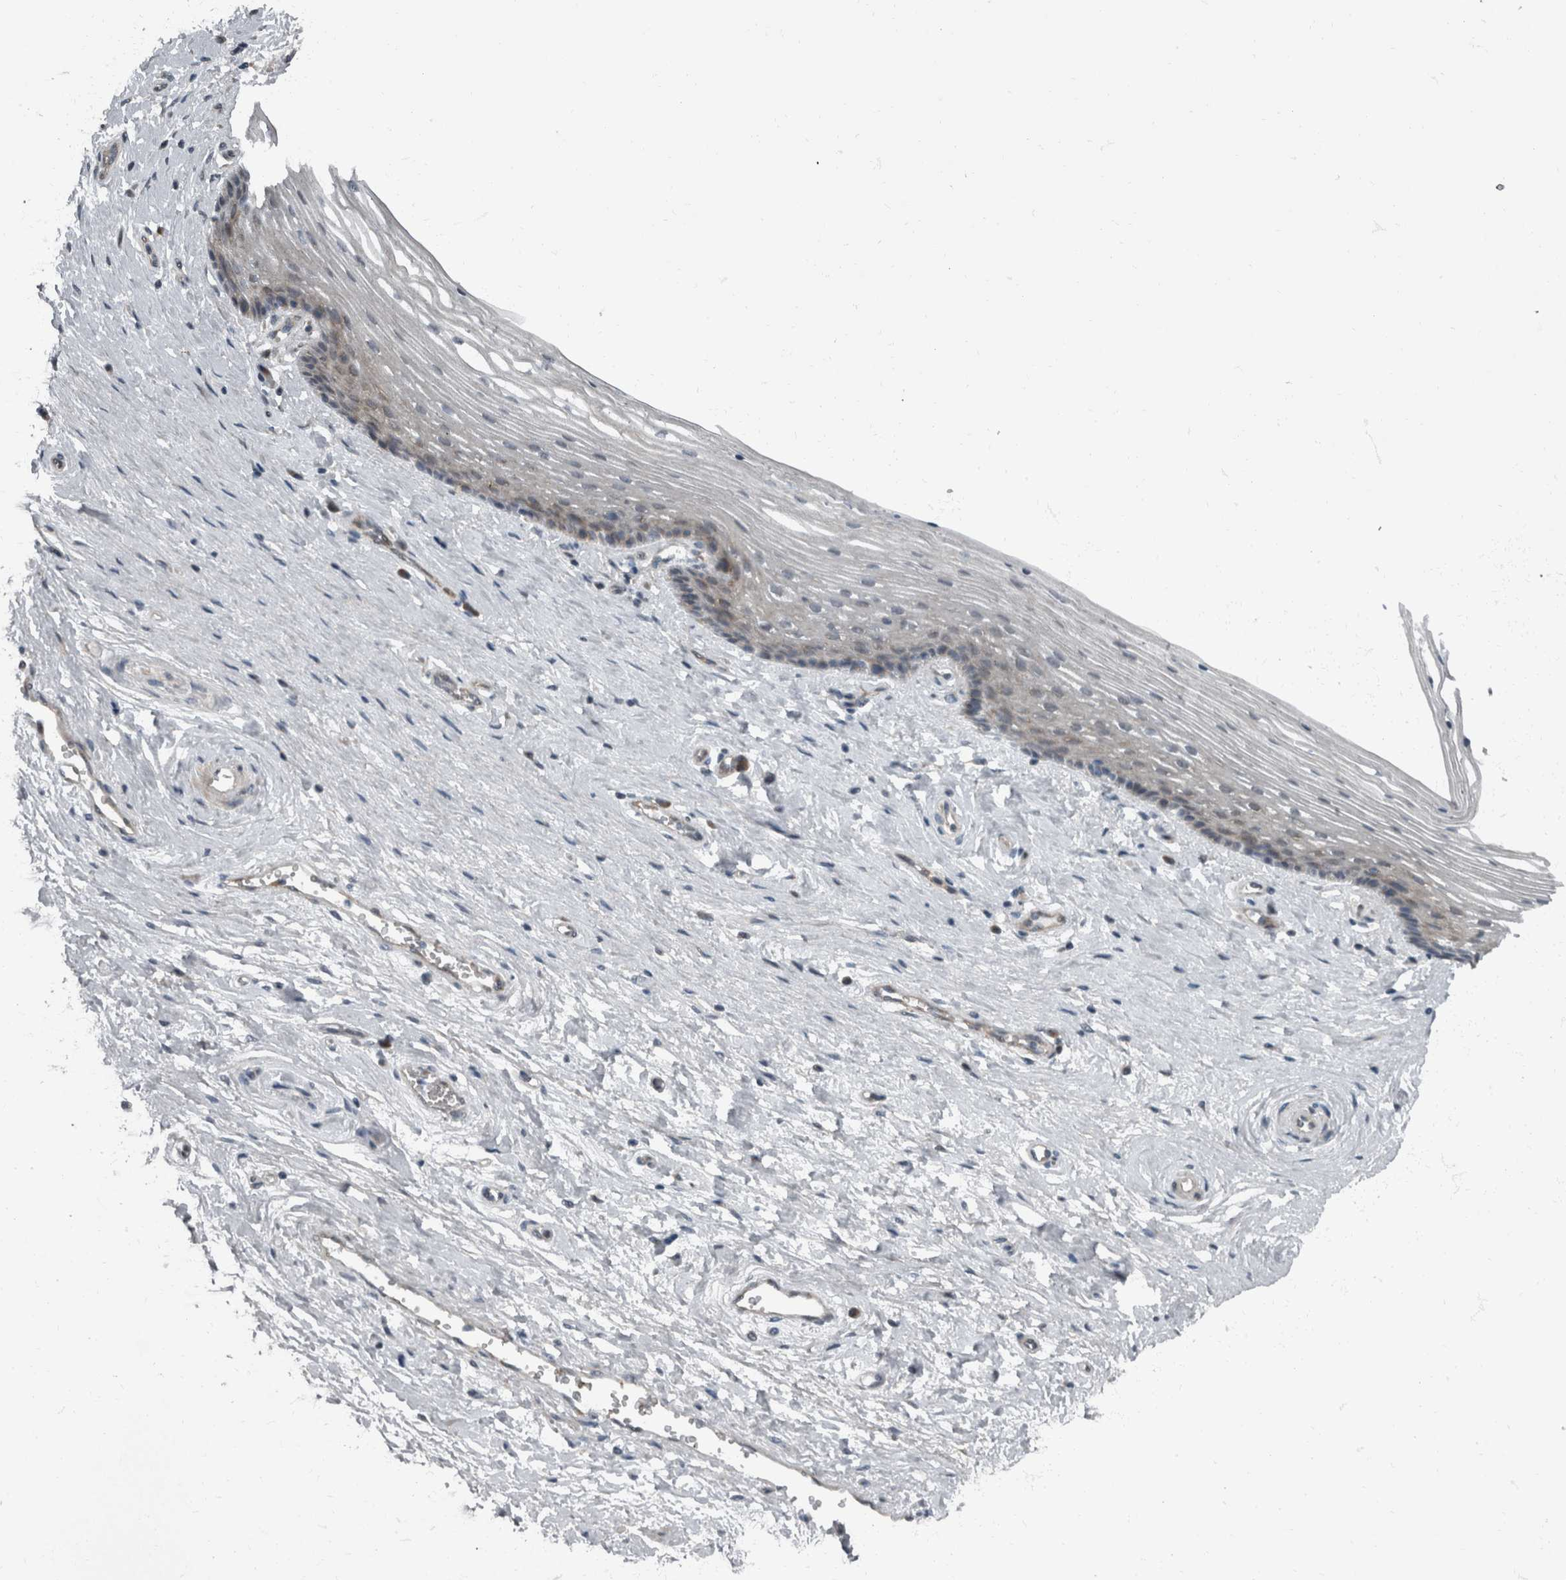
{"staining": {"intensity": "weak", "quantity": "<25%", "location": "cytoplasmic/membranous"}, "tissue": "vagina", "cell_type": "Squamous epithelial cells", "image_type": "normal", "snomed": [{"axis": "morphology", "description": "Normal tissue, NOS"}, {"axis": "topography", "description": "Vagina"}], "caption": "Squamous epithelial cells show no significant protein expression in normal vagina. (Immunohistochemistry, brightfield microscopy, high magnification).", "gene": "RABGGTB", "patient": {"sex": "female", "age": 46}}